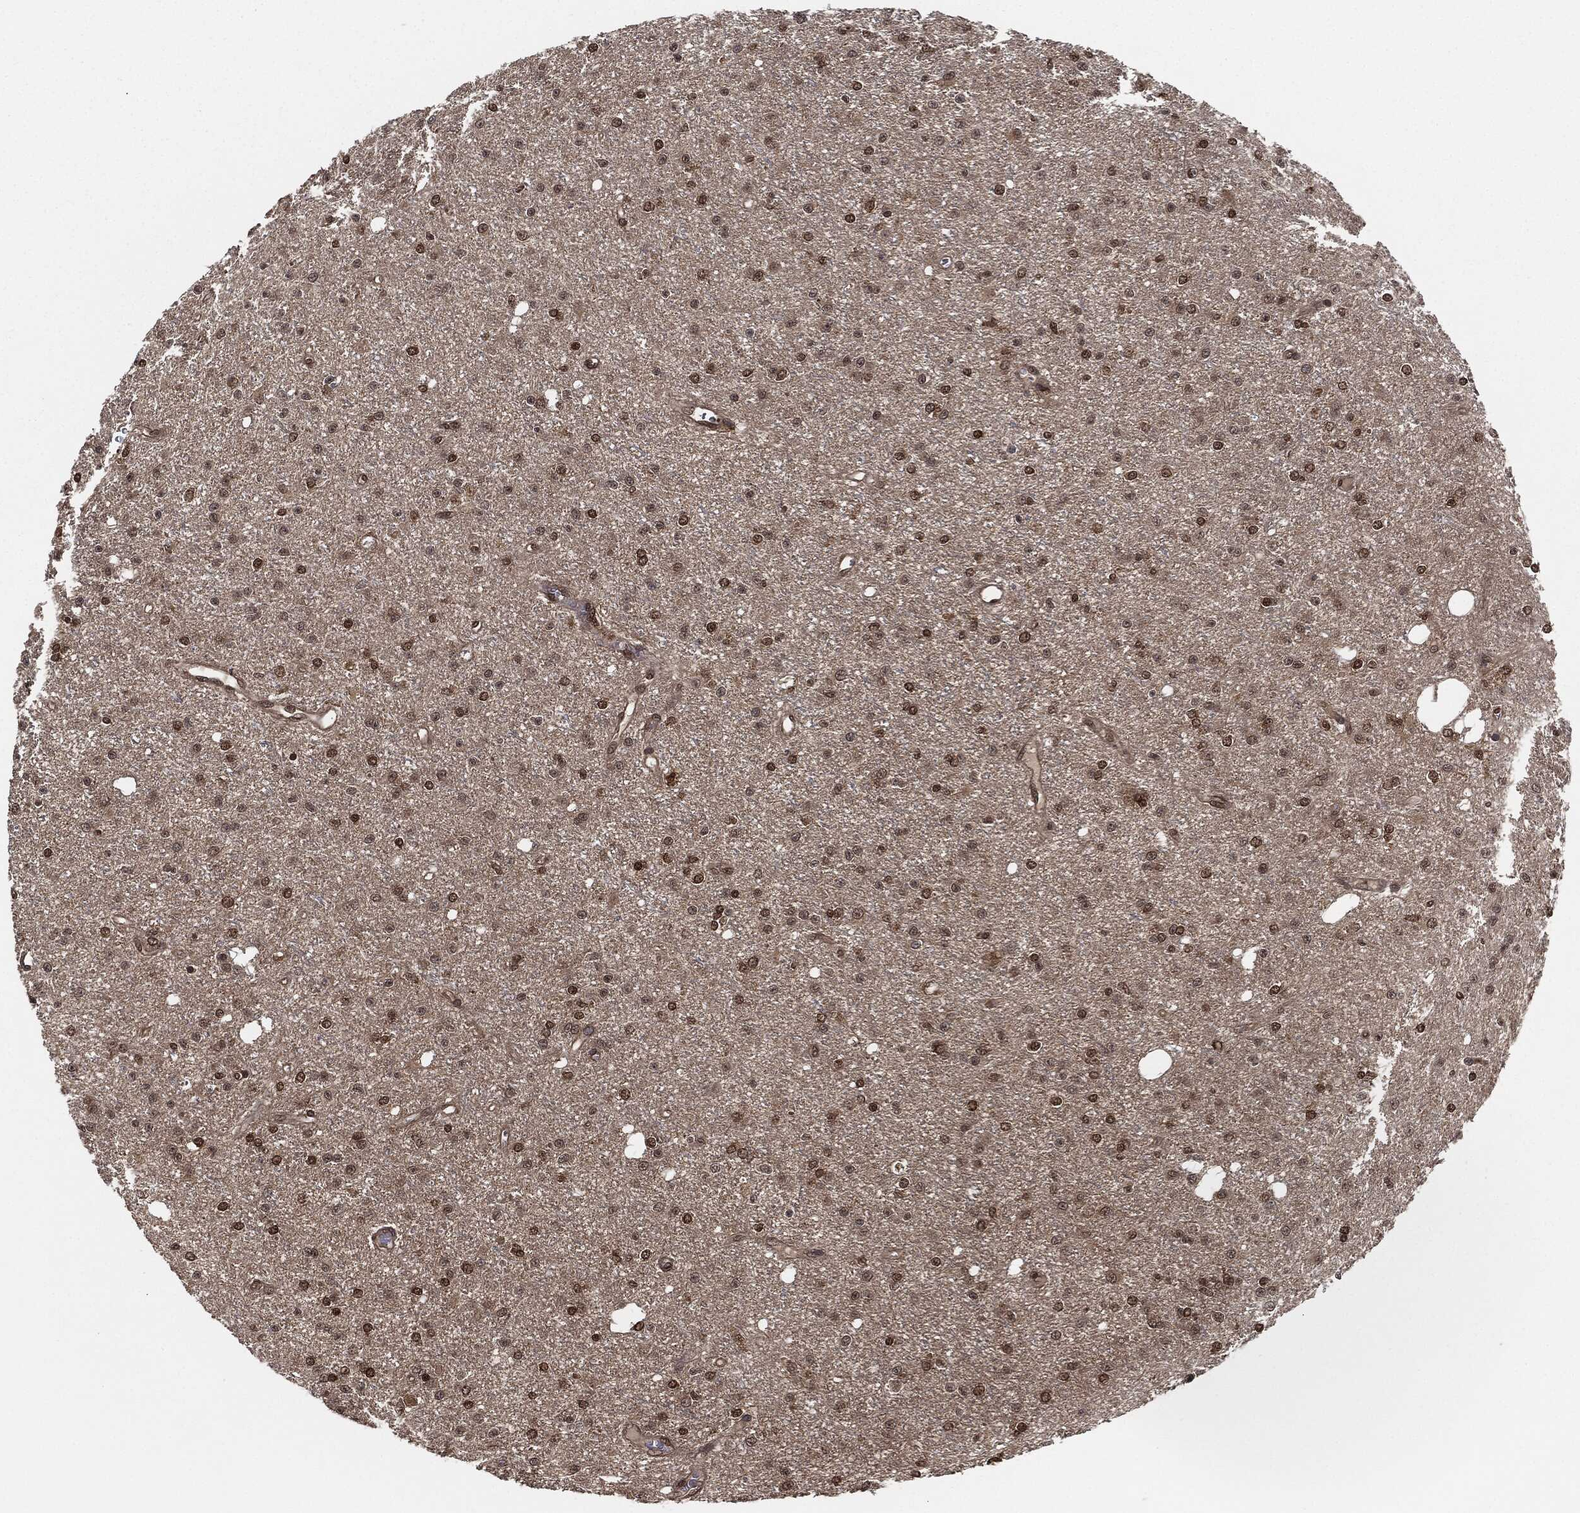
{"staining": {"intensity": "moderate", "quantity": "25%-75%", "location": "nuclear"}, "tissue": "glioma", "cell_type": "Tumor cells", "image_type": "cancer", "snomed": [{"axis": "morphology", "description": "Glioma, malignant, Low grade"}, {"axis": "topography", "description": "Brain"}], "caption": "Immunohistochemical staining of low-grade glioma (malignant) demonstrates medium levels of moderate nuclear protein positivity in approximately 25%-75% of tumor cells.", "gene": "CAPRIN2", "patient": {"sex": "male", "age": 27}}